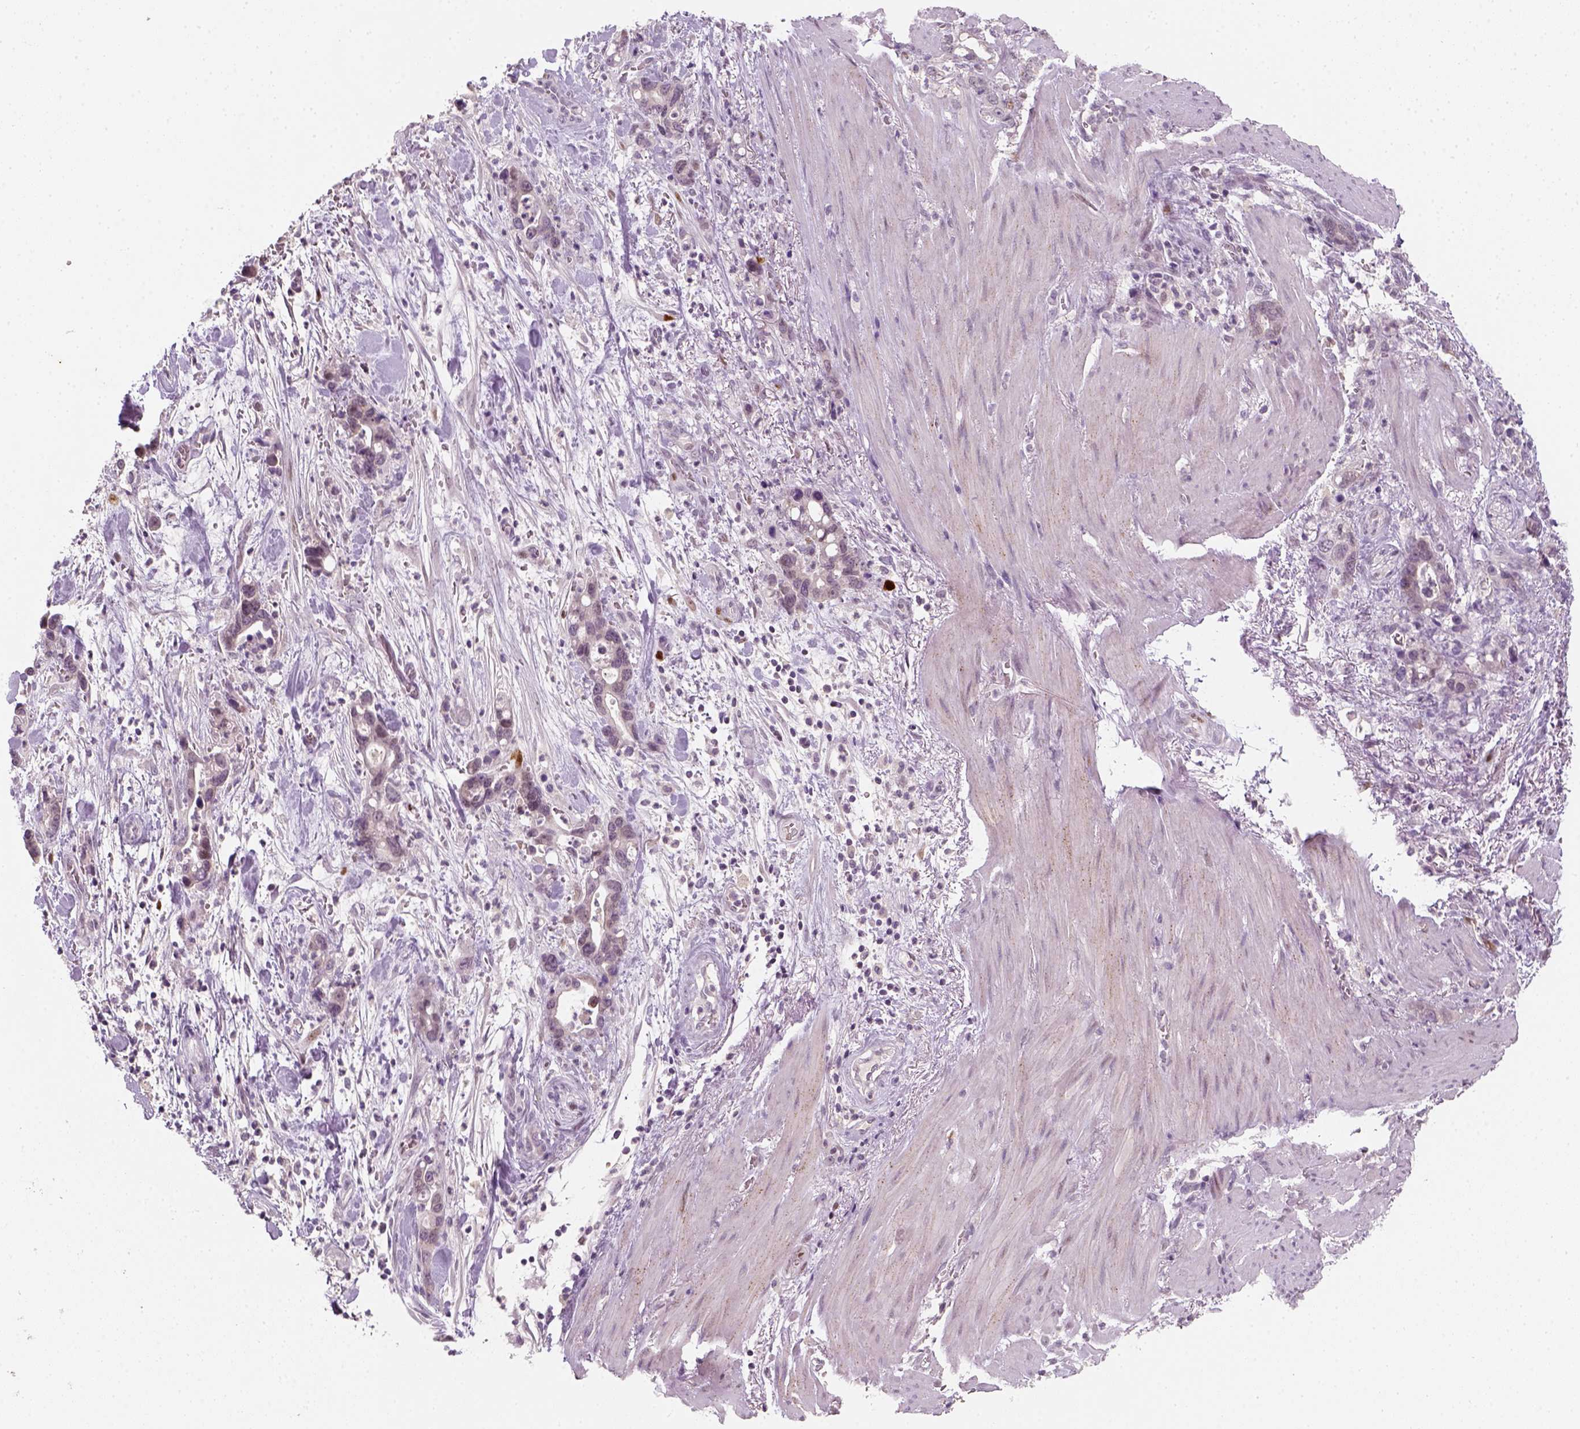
{"staining": {"intensity": "negative", "quantity": "none", "location": "none"}, "tissue": "stomach cancer", "cell_type": "Tumor cells", "image_type": "cancer", "snomed": [{"axis": "morphology", "description": "Normal tissue, NOS"}, {"axis": "morphology", "description": "Adenocarcinoma, NOS"}, {"axis": "topography", "description": "Esophagus"}, {"axis": "topography", "description": "Stomach, upper"}], "caption": "DAB (3,3'-diaminobenzidine) immunohistochemical staining of human adenocarcinoma (stomach) exhibits no significant positivity in tumor cells.", "gene": "TP53", "patient": {"sex": "male", "age": 74}}